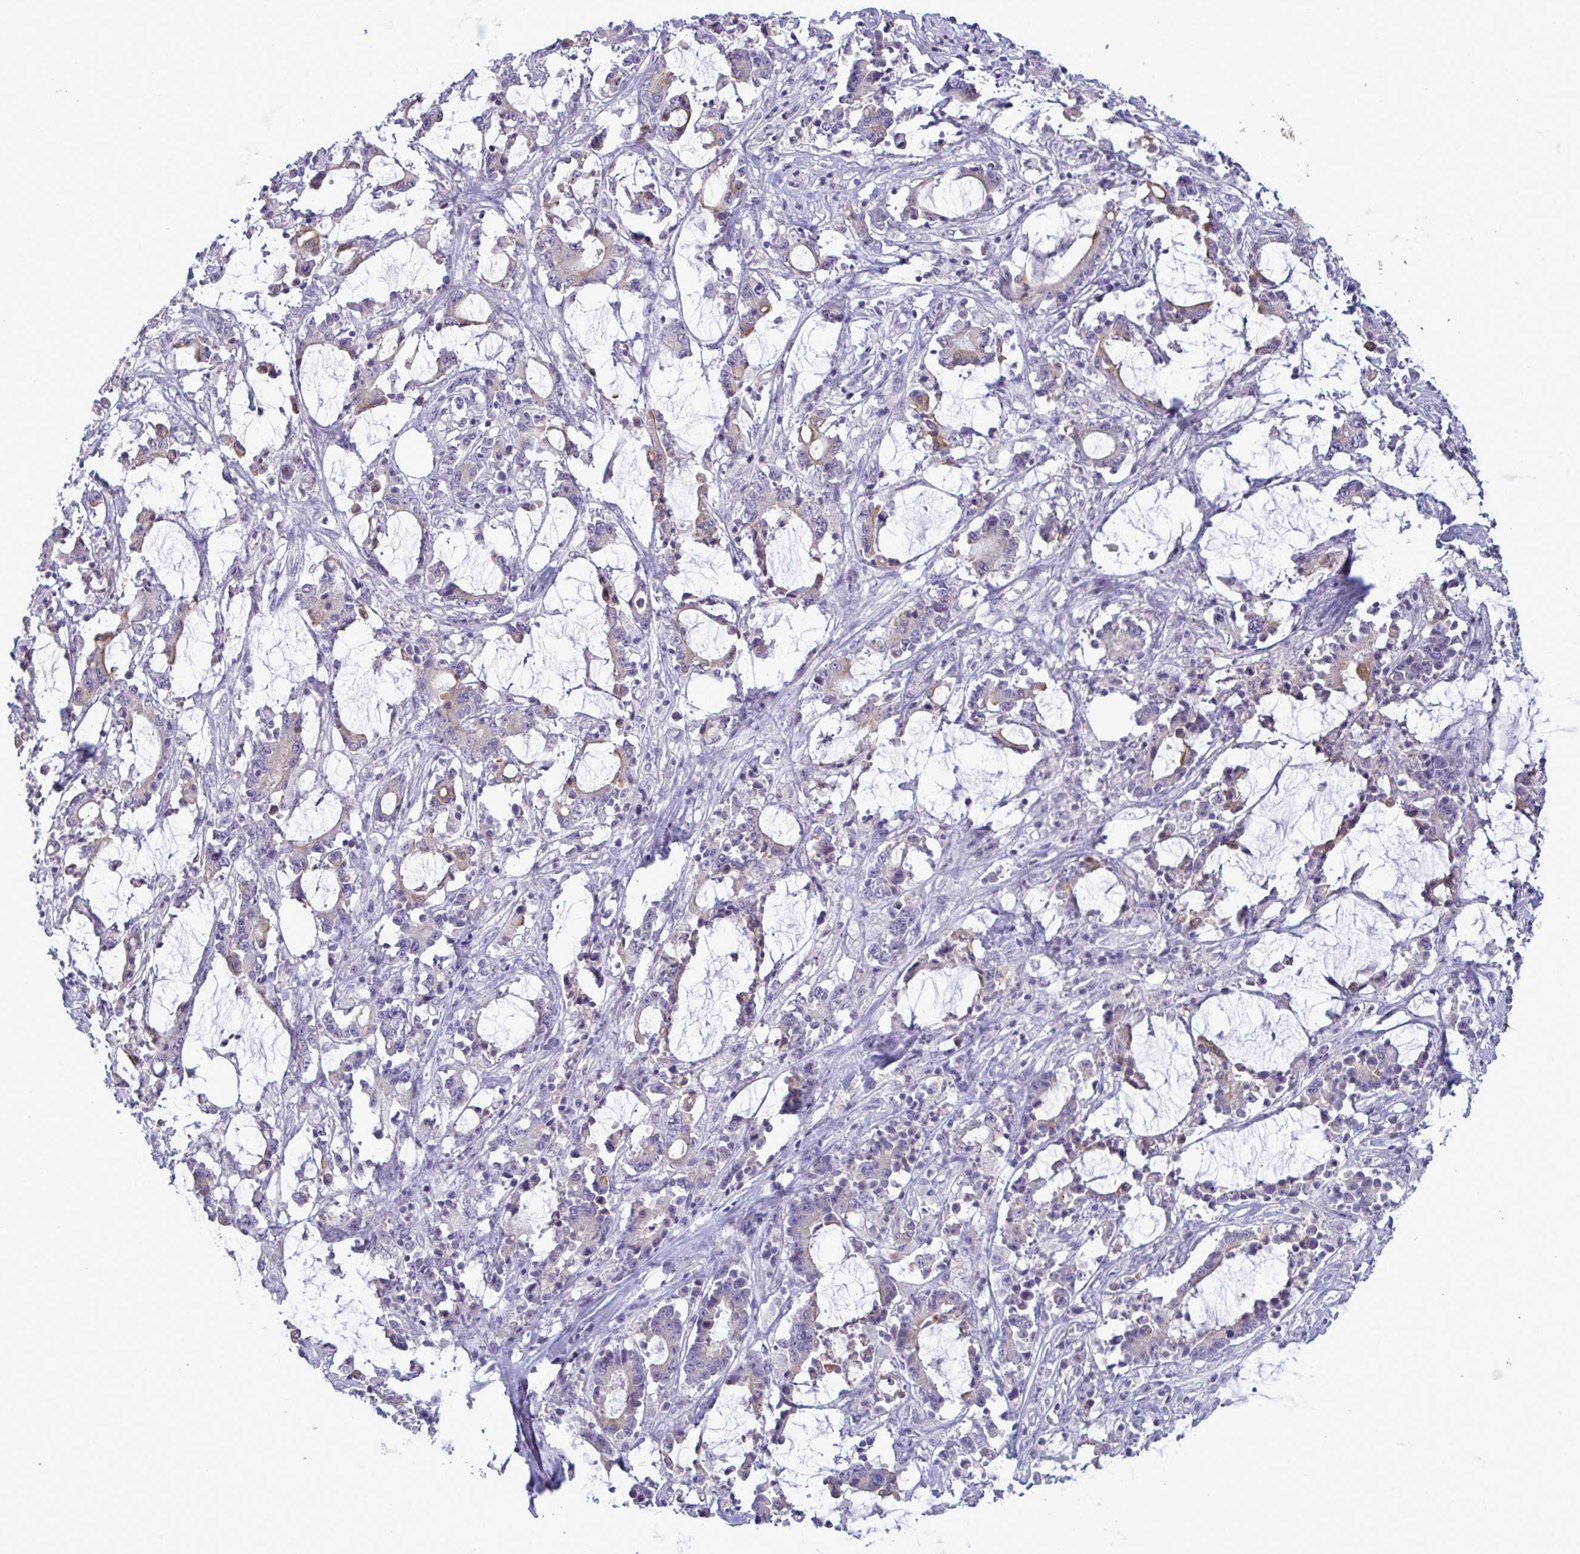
{"staining": {"intensity": "weak", "quantity": "<25%", "location": "cytoplasmic/membranous"}, "tissue": "stomach cancer", "cell_type": "Tumor cells", "image_type": "cancer", "snomed": [{"axis": "morphology", "description": "Adenocarcinoma, NOS"}, {"axis": "topography", "description": "Stomach, upper"}], "caption": "This micrograph is of stomach adenocarcinoma stained with IHC to label a protein in brown with the nuclei are counter-stained blue. There is no positivity in tumor cells. (DAB immunohistochemistry (IHC) visualized using brightfield microscopy, high magnification).", "gene": "TENT5D", "patient": {"sex": "male", "age": 68}}